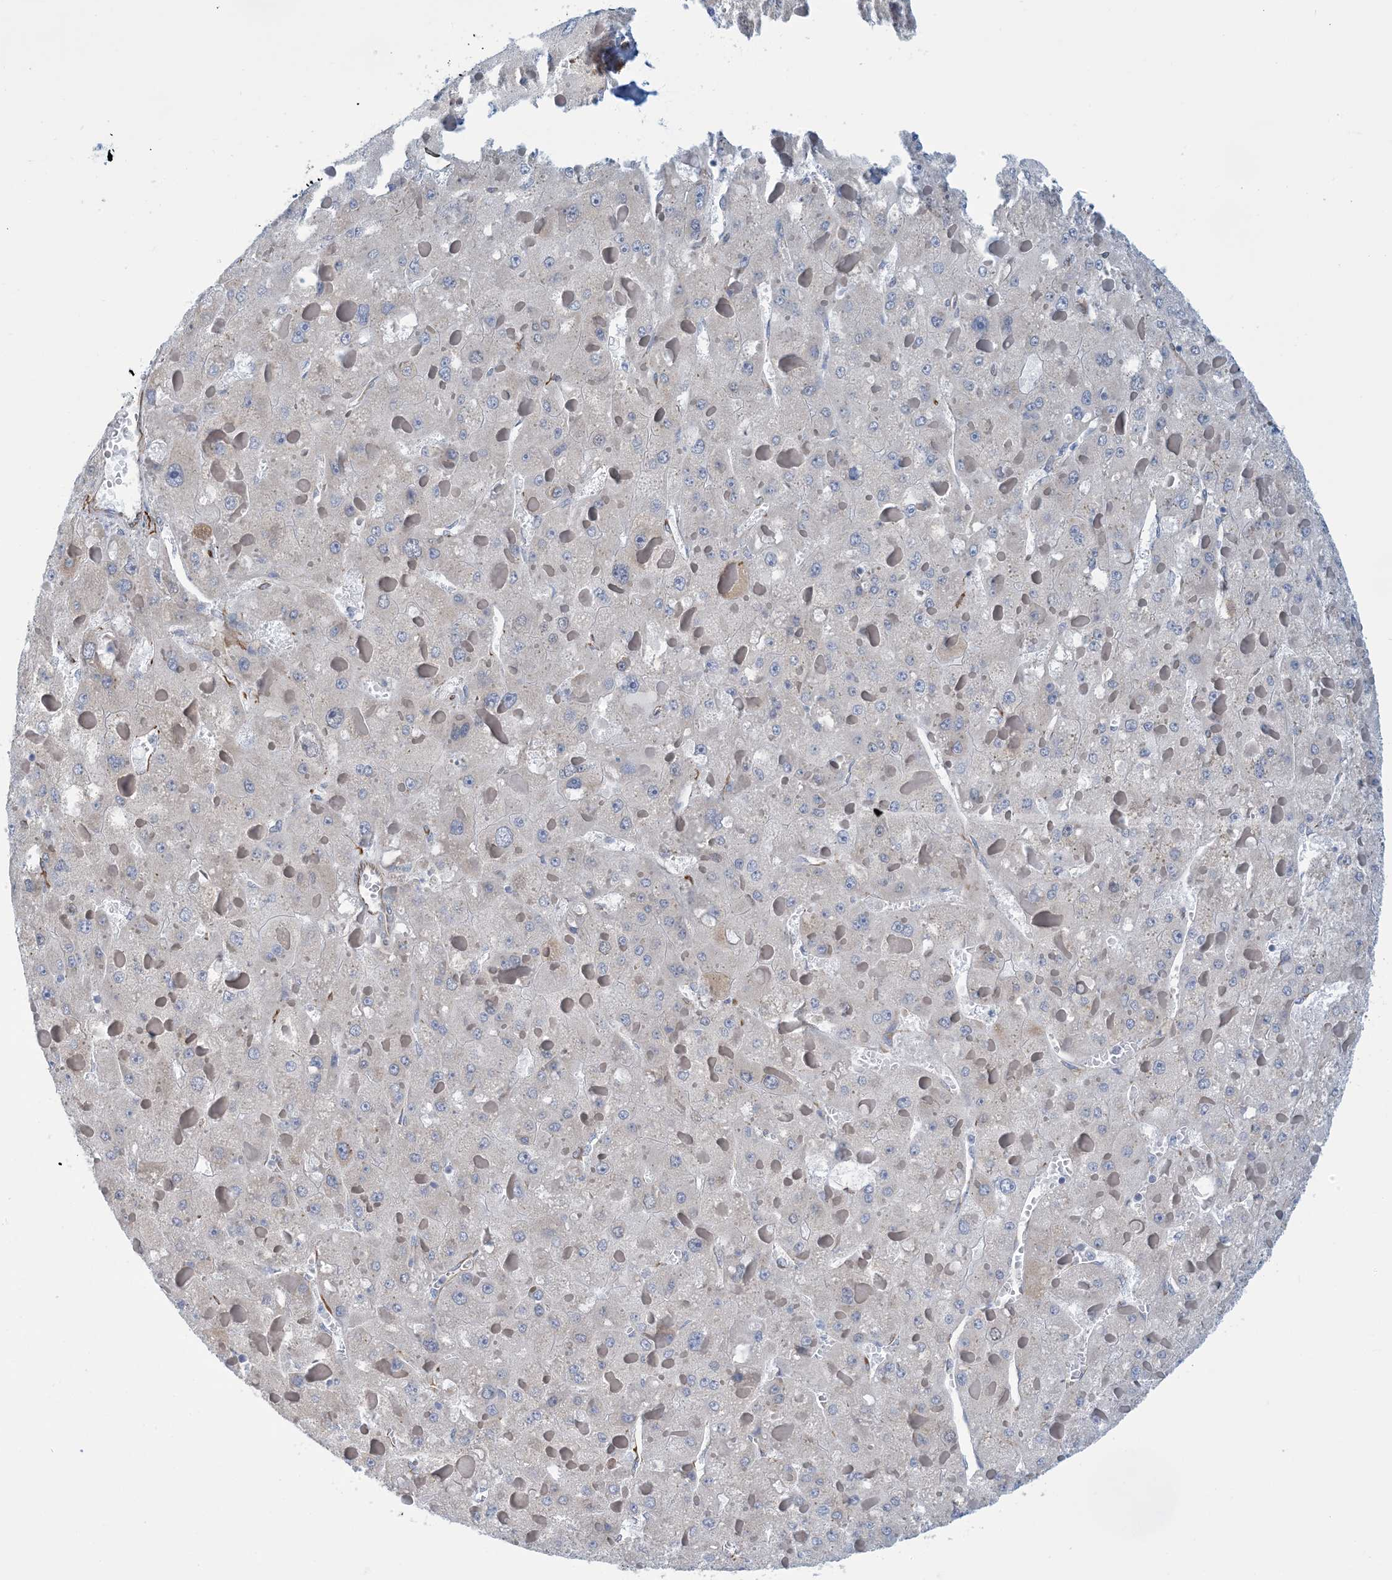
{"staining": {"intensity": "negative", "quantity": "none", "location": "none"}, "tissue": "liver cancer", "cell_type": "Tumor cells", "image_type": "cancer", "snomed": [{"axis": "morphology", "description": "Carcinoma, Hepatocellular, NOS"}, {"axis": "topography", "description": "Liver"}], "caption": "Photomicrograph shows no significant protein expression in tumor cells of liver cancer.", "gene": "CCDC14", "patient": {"sex": "female", "age": 73}}